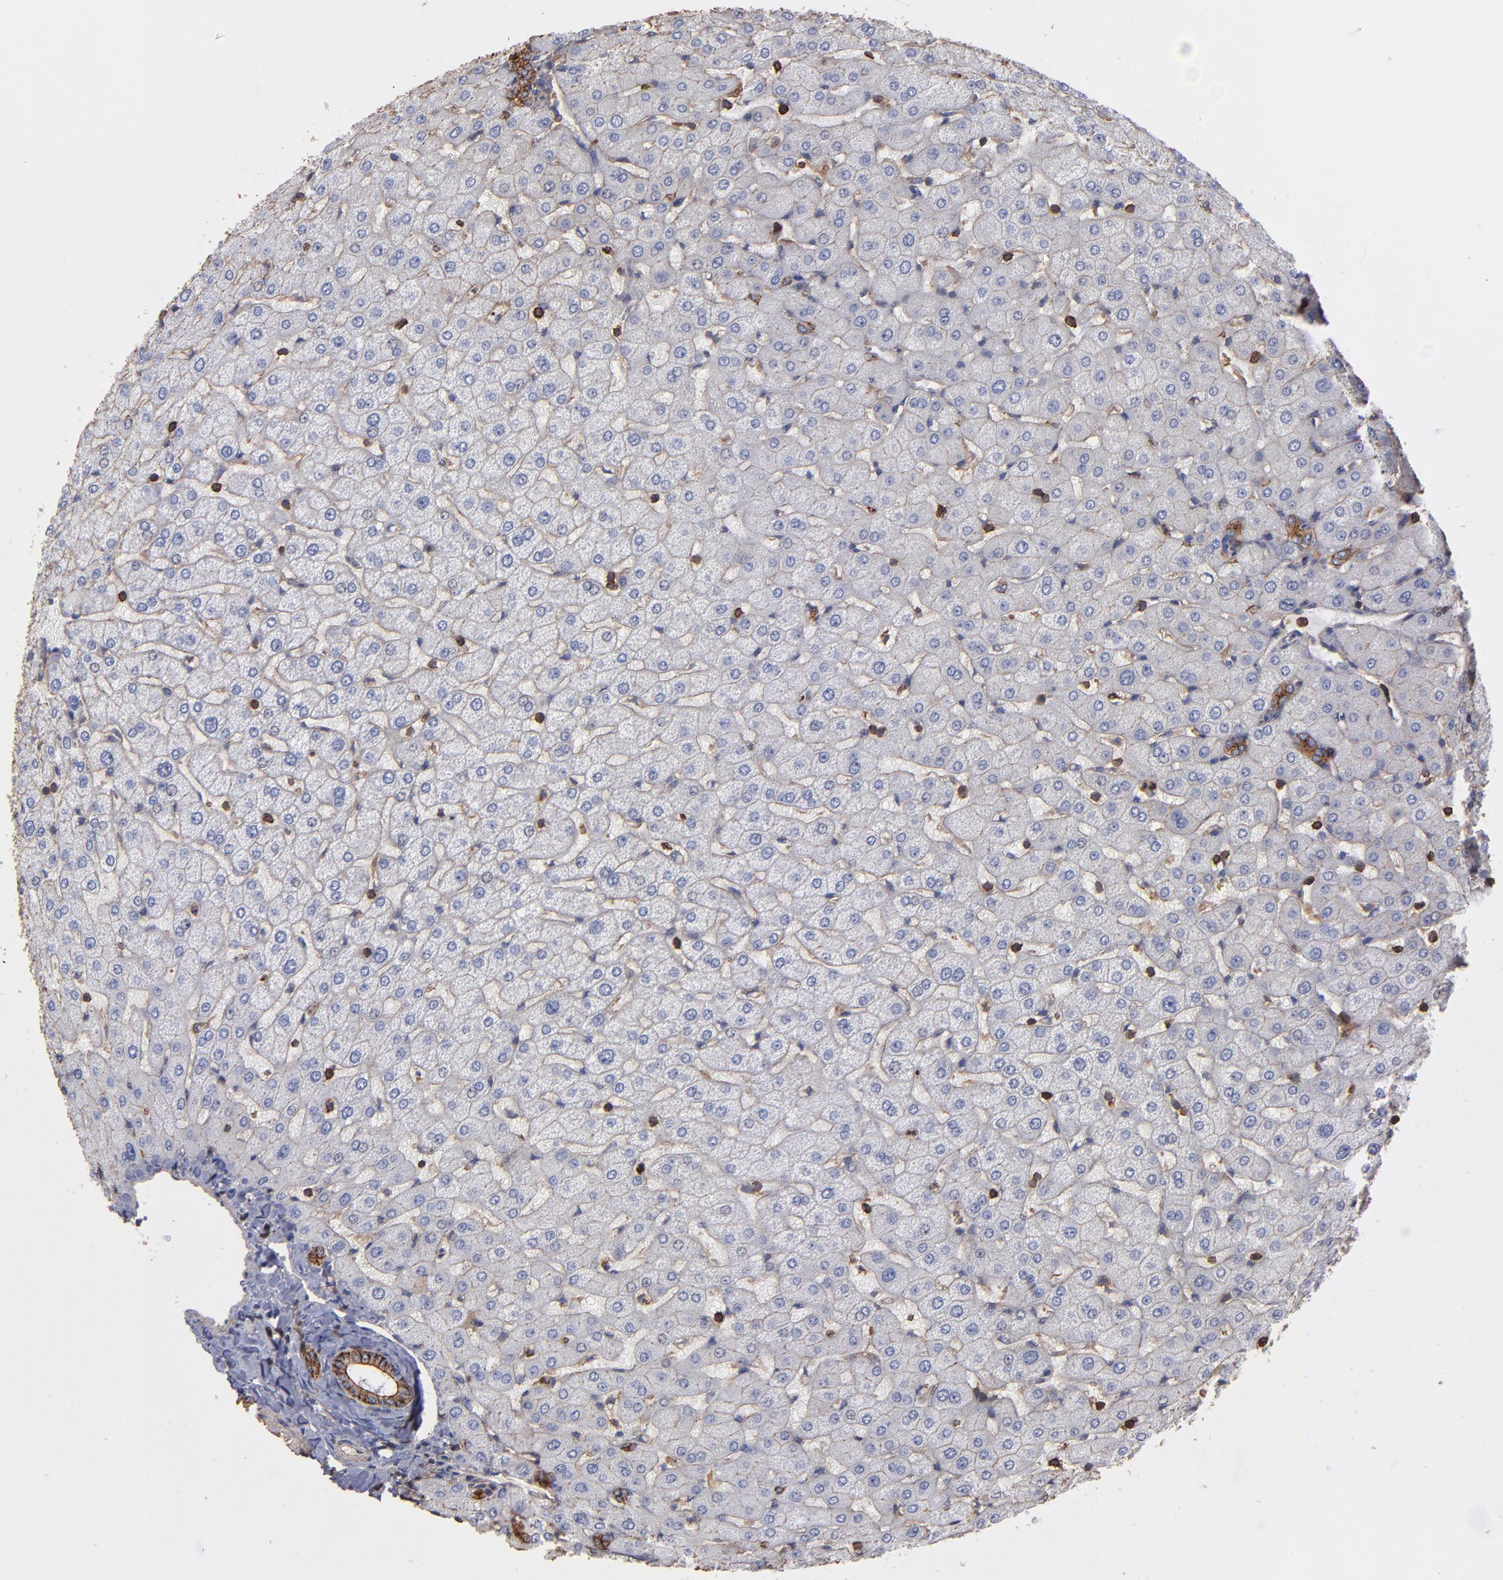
{"staining": {"intensity": "strong", "quantity": ">75%", "location": "cytoplasmic/membranous"}, "tissue": "liver", "cell_type": "Cholangiocytes", "image_type": "normal", "snomed": [{"axis": "morphology", "description": "Normal tissue, NOS"}, {"axis": "morphology", "description": "Fibrosis, NOS"}, {"axis": "topography", "description": "Liver"}], "caption": "This is a photomicrograph of immunohistochemistry (IHC) staining of benign liver, which shows strong staining in the cytoplasmic/membranous of cholangiocytes.", "gene": "ACTN4", "patient": {"sex": "female", "age": 29}}